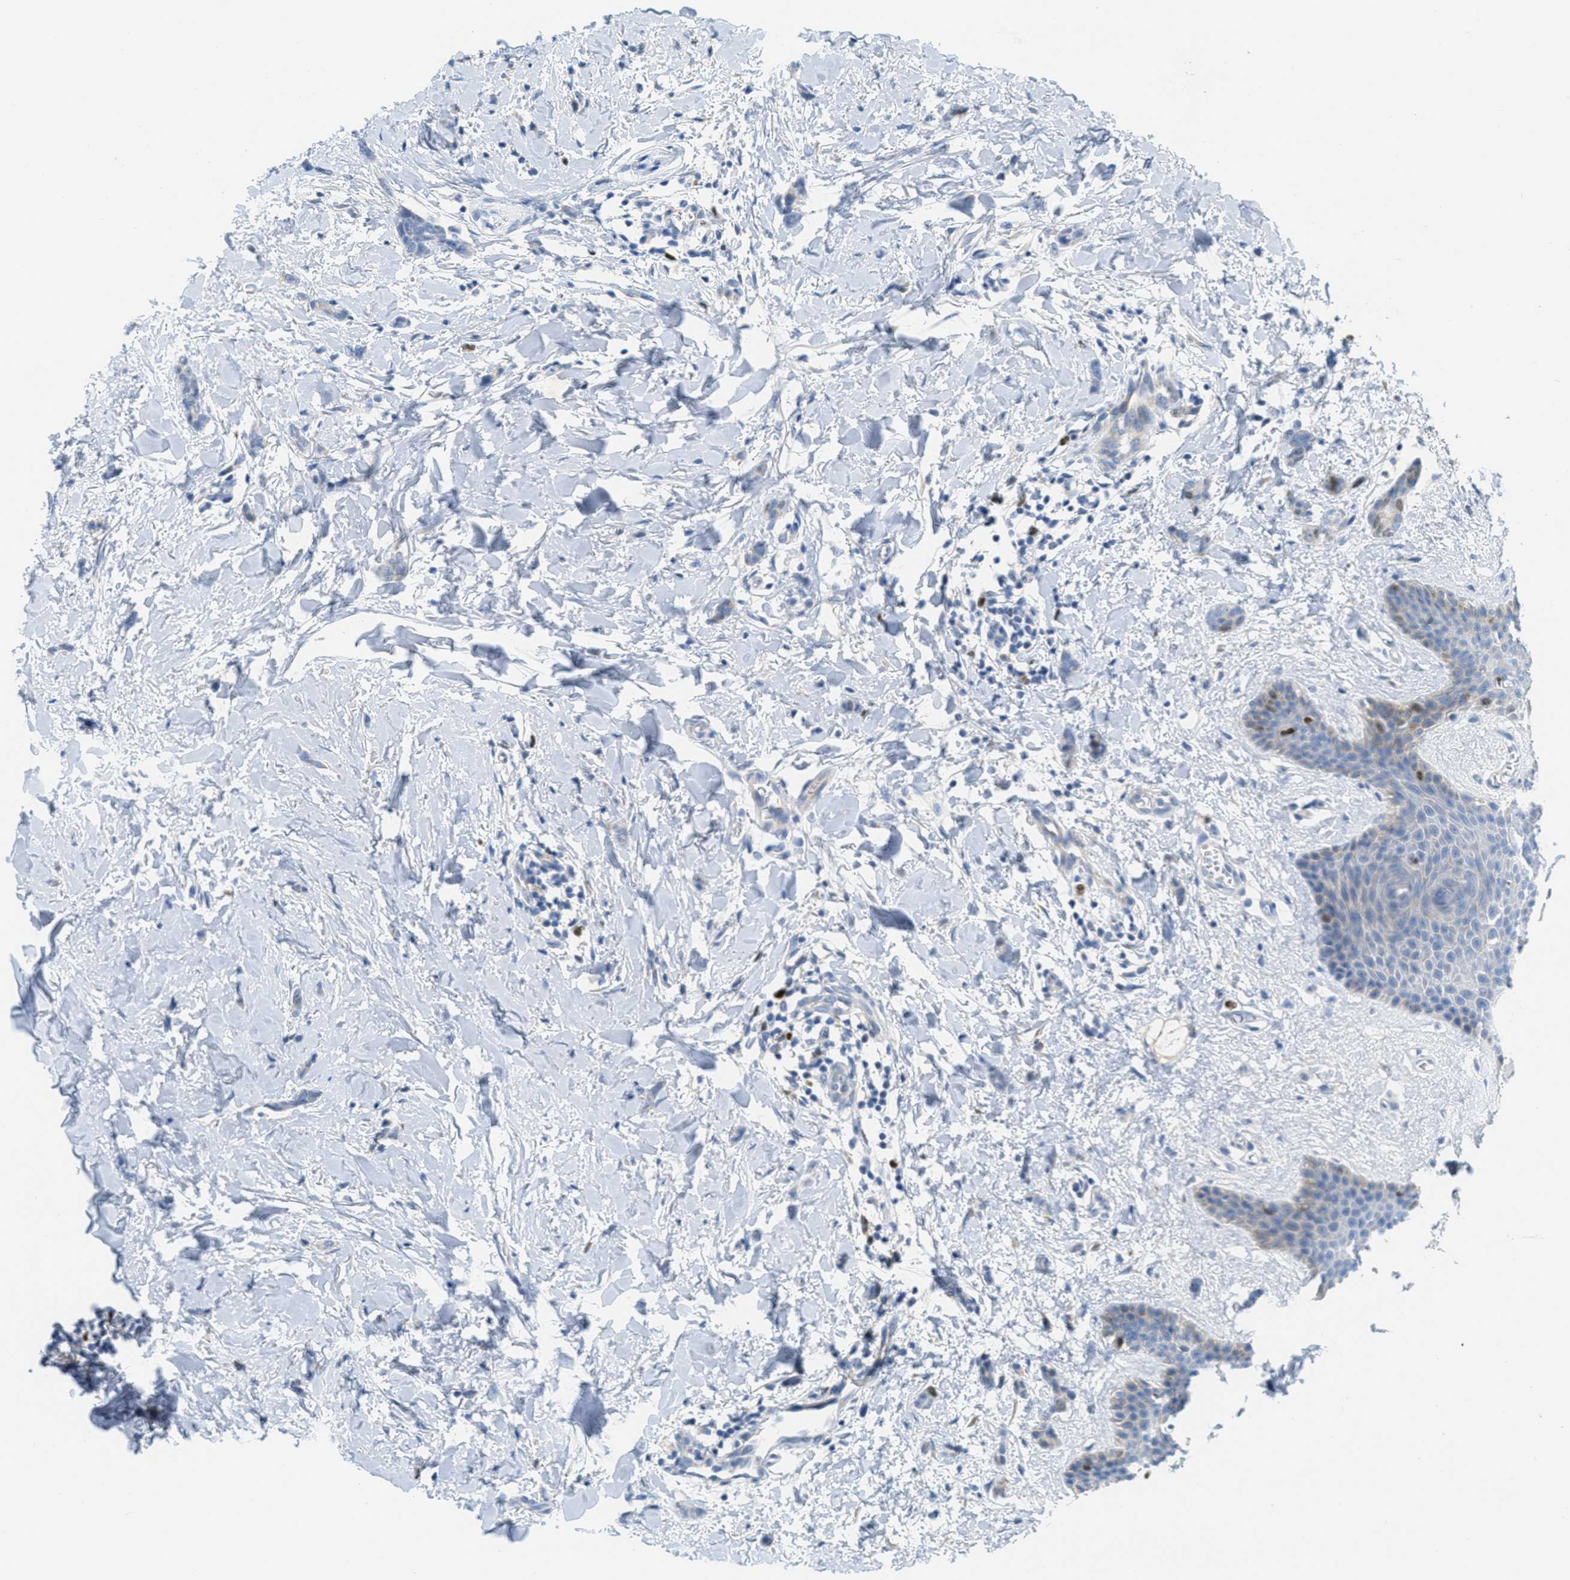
{"staining": {"intensity": "moderate", "quantity": "<25%", "location": "nuclear"}, "tissue": "breast cancer", "cell_type": "Tumor cells", "image_type": "cancer", "snomed": [{"axis": "morphology", "description": "Lobular carcinoma"}, {"axis": "topography", "description": "Skin"}, {"axis": "topography", "description": "Breast"}], "caption": "Tumor cells demonstrate low levels of moderate nuclear staining in approximately <25% of cells in breast cancer.", "gene": "ORC6", "patient": {"sex": "female", "age": 46}}